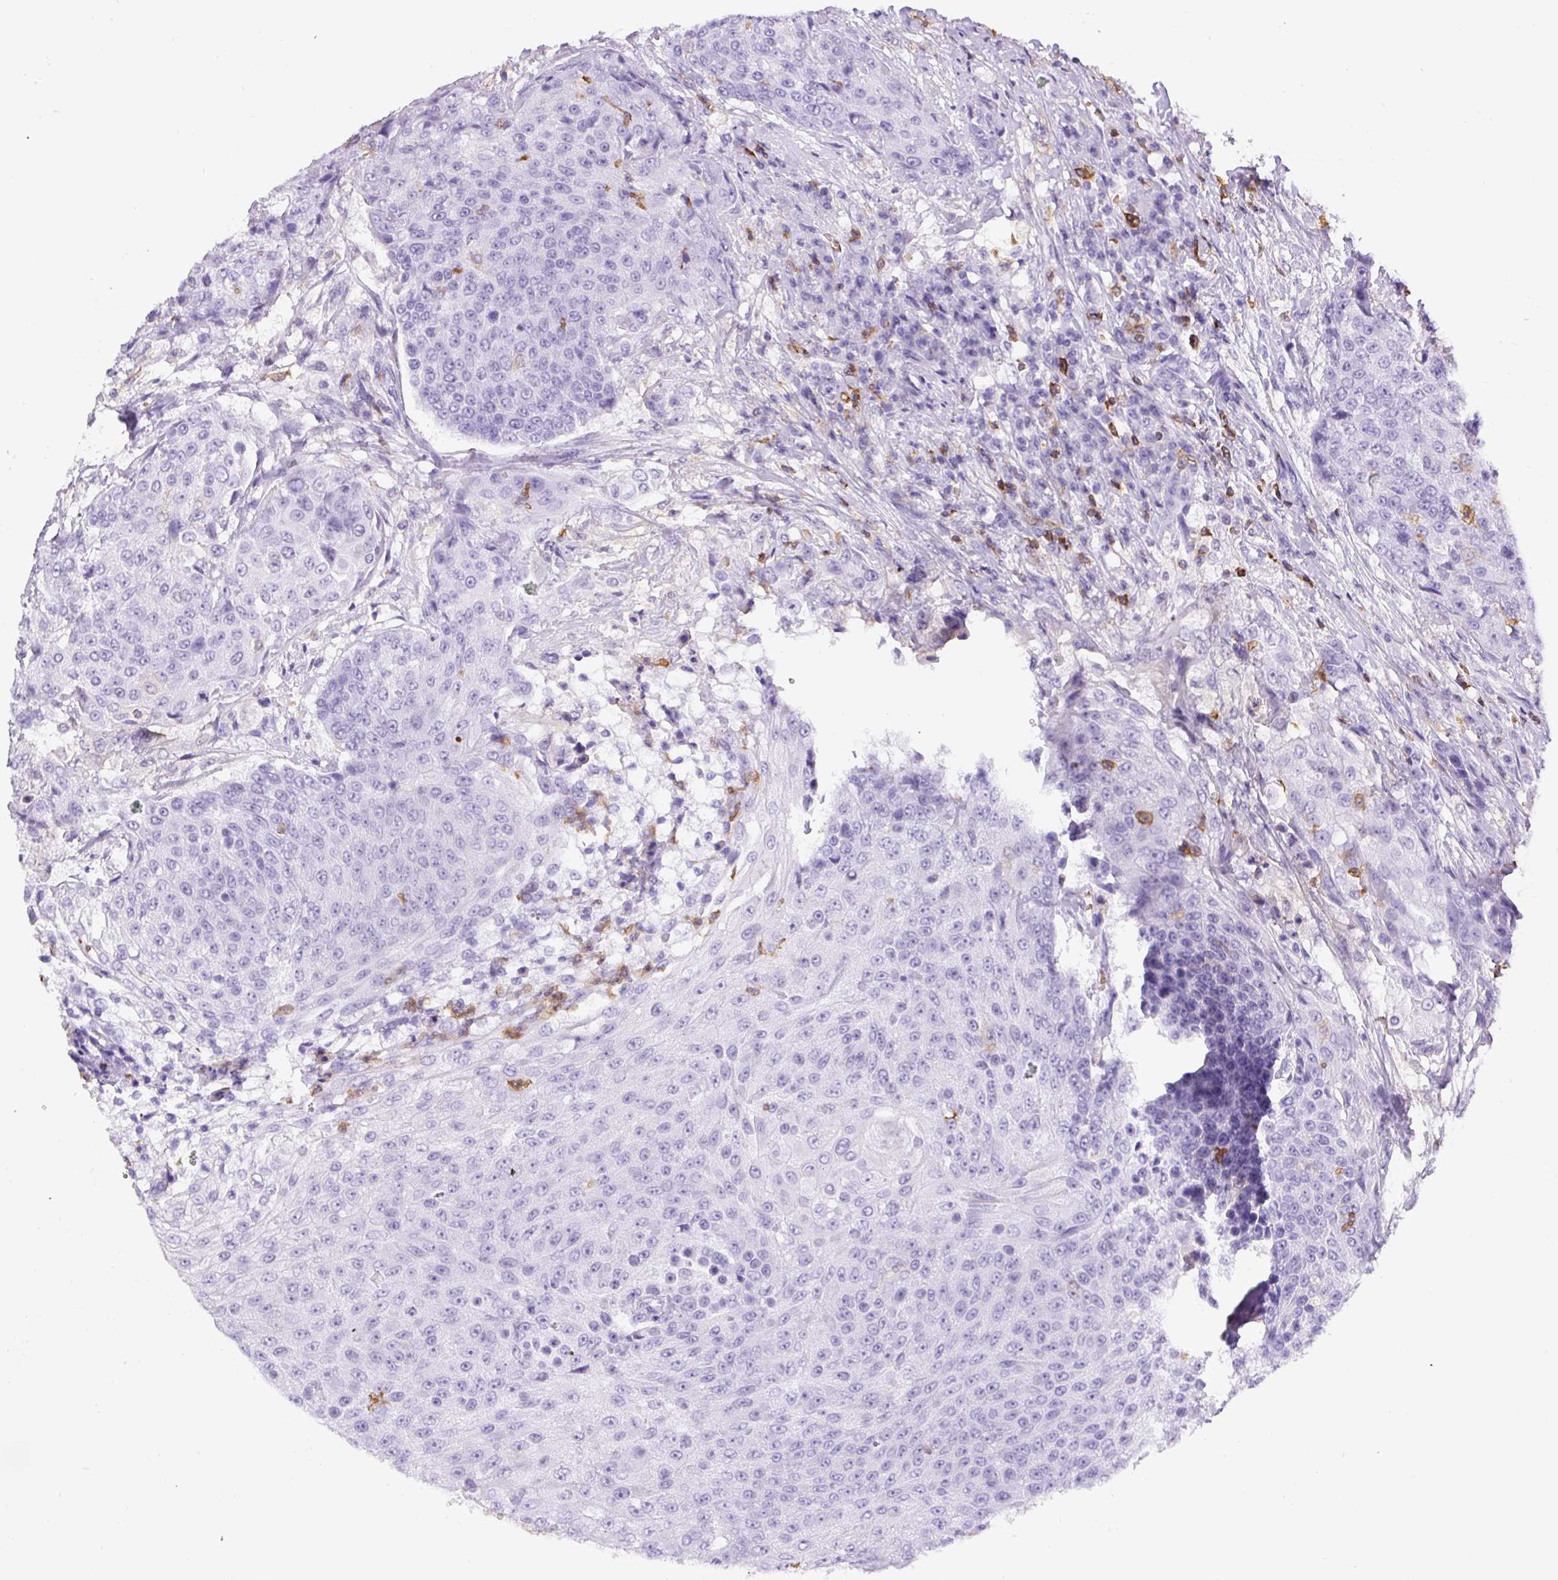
{"staining": {"intensity": "negative", "quantity": "none", "location": "none"}, "tissue": "urothelial cancer", "cell_type": "Tumor cells", "image_type": "cancer", "snomed": [{"axis": "morphology", "description": "Urothelial carcinoma, High grade"}, {"axis": "topography", "description": "Urinary bladder"}], "caption": "A high-resolution histopathology image shows immunohistochemistry staining of high-grade urothelial carcinoma, which exhibits no significant staining in tumor cells.", "gene": "FAM228B", "patient": {"sex": "female", "age": 63}}